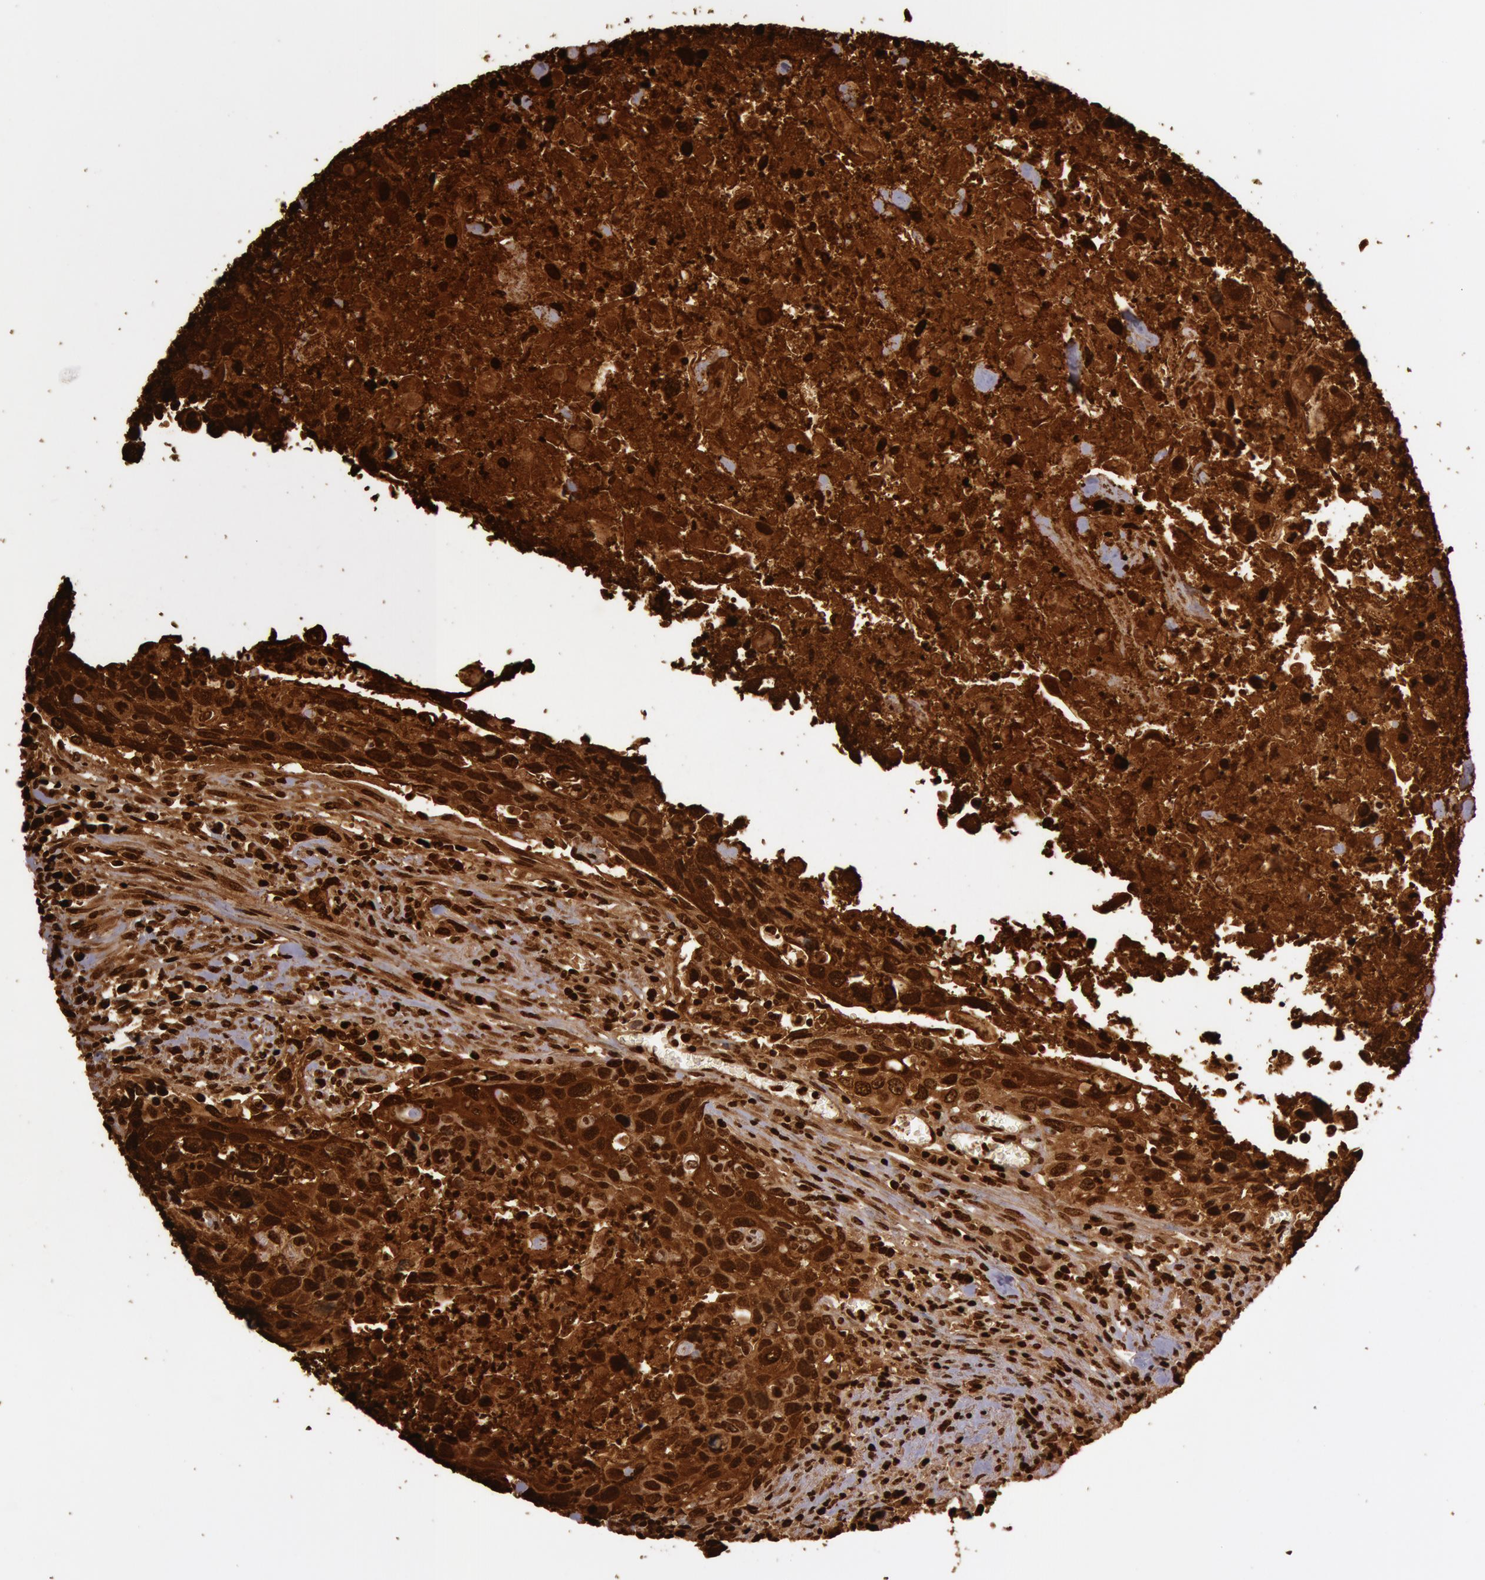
{"staining": {"intensity": "strong", "quantity": ">75%", "location": "cytoplasmic/membranous,nuclear"}, "tissue": "urothelial cancer", "cell_type": "Tumor cells", "image_type": "cancer", "snomed": [{"axis": "morphology", "description": "Urothelial carcinoma, High grade"}, {"axis": "topography", "description": "Urinary bladder"}], "caption": "IHC of human high-grade urothelial carcinoma demonstrates high levels of strong cytoplasmic/membranous and nuclear positivity in approximately >75% of tumor cells.", "gene": "S100A7", "patient": {"sex": "male", "age": 71}}